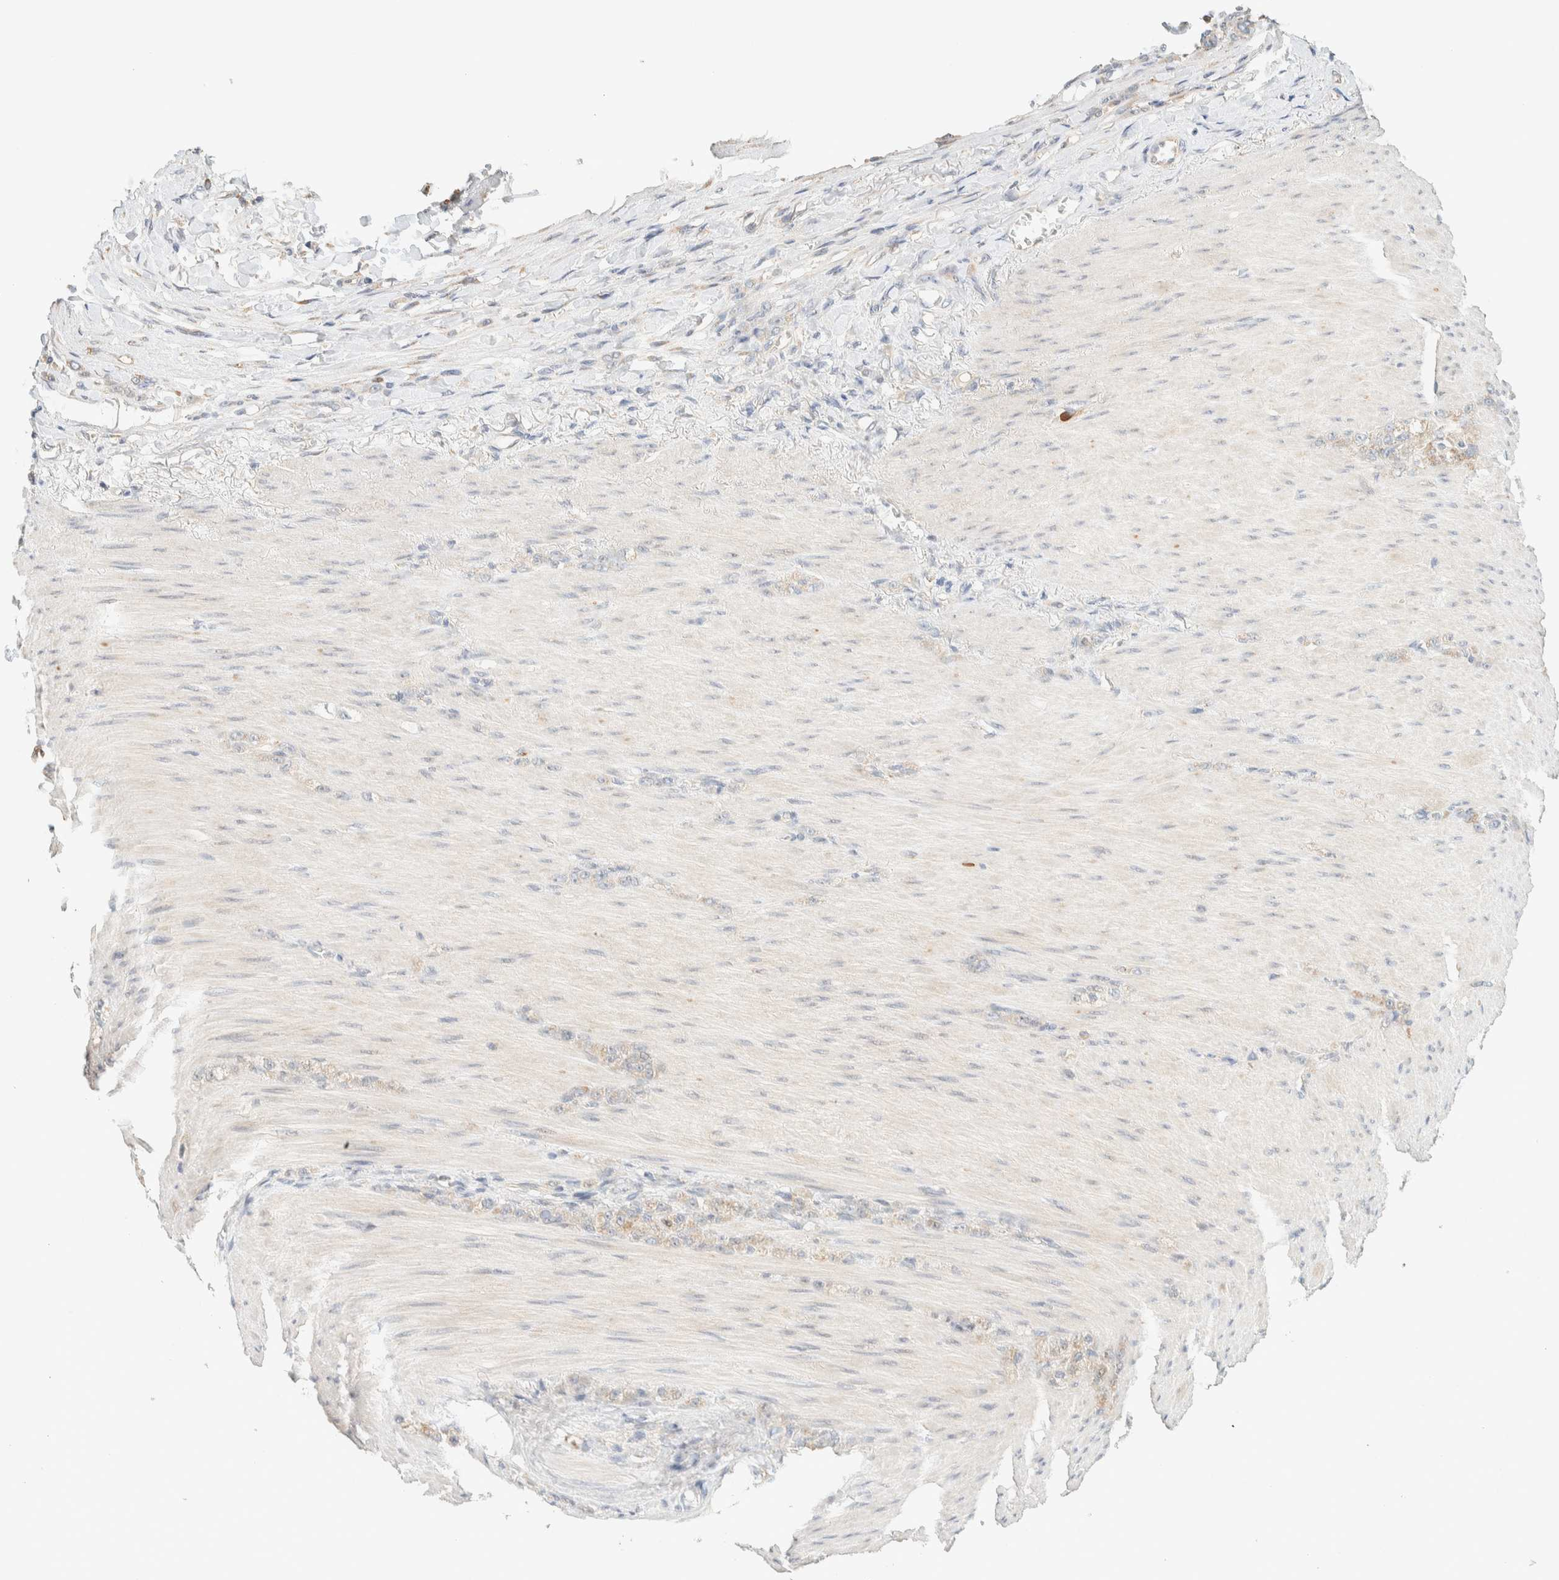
{"staining": {"intensity": "moderate", "quantity": ">75%", "location": "cytoplasmic/membranous"}, "tissue": "stomach cancer", "cell_type": "Tumor cells", "image_type": "cancer", "snomed": [{"axis": "morphology", "description": "Normal tissue, NOS"}, {"axis": "morphology", "description": "Adenocarcinoma, NOS"}, {"axis": "topography", "description": "Stomach"}], "caption": "Stomach cancer tissue shows moderate cytoplasmic/membranous positivity in approximately >75% of tumor cells", "gene": "TTC3", "patient": {"sex": "male", "age": 82}}